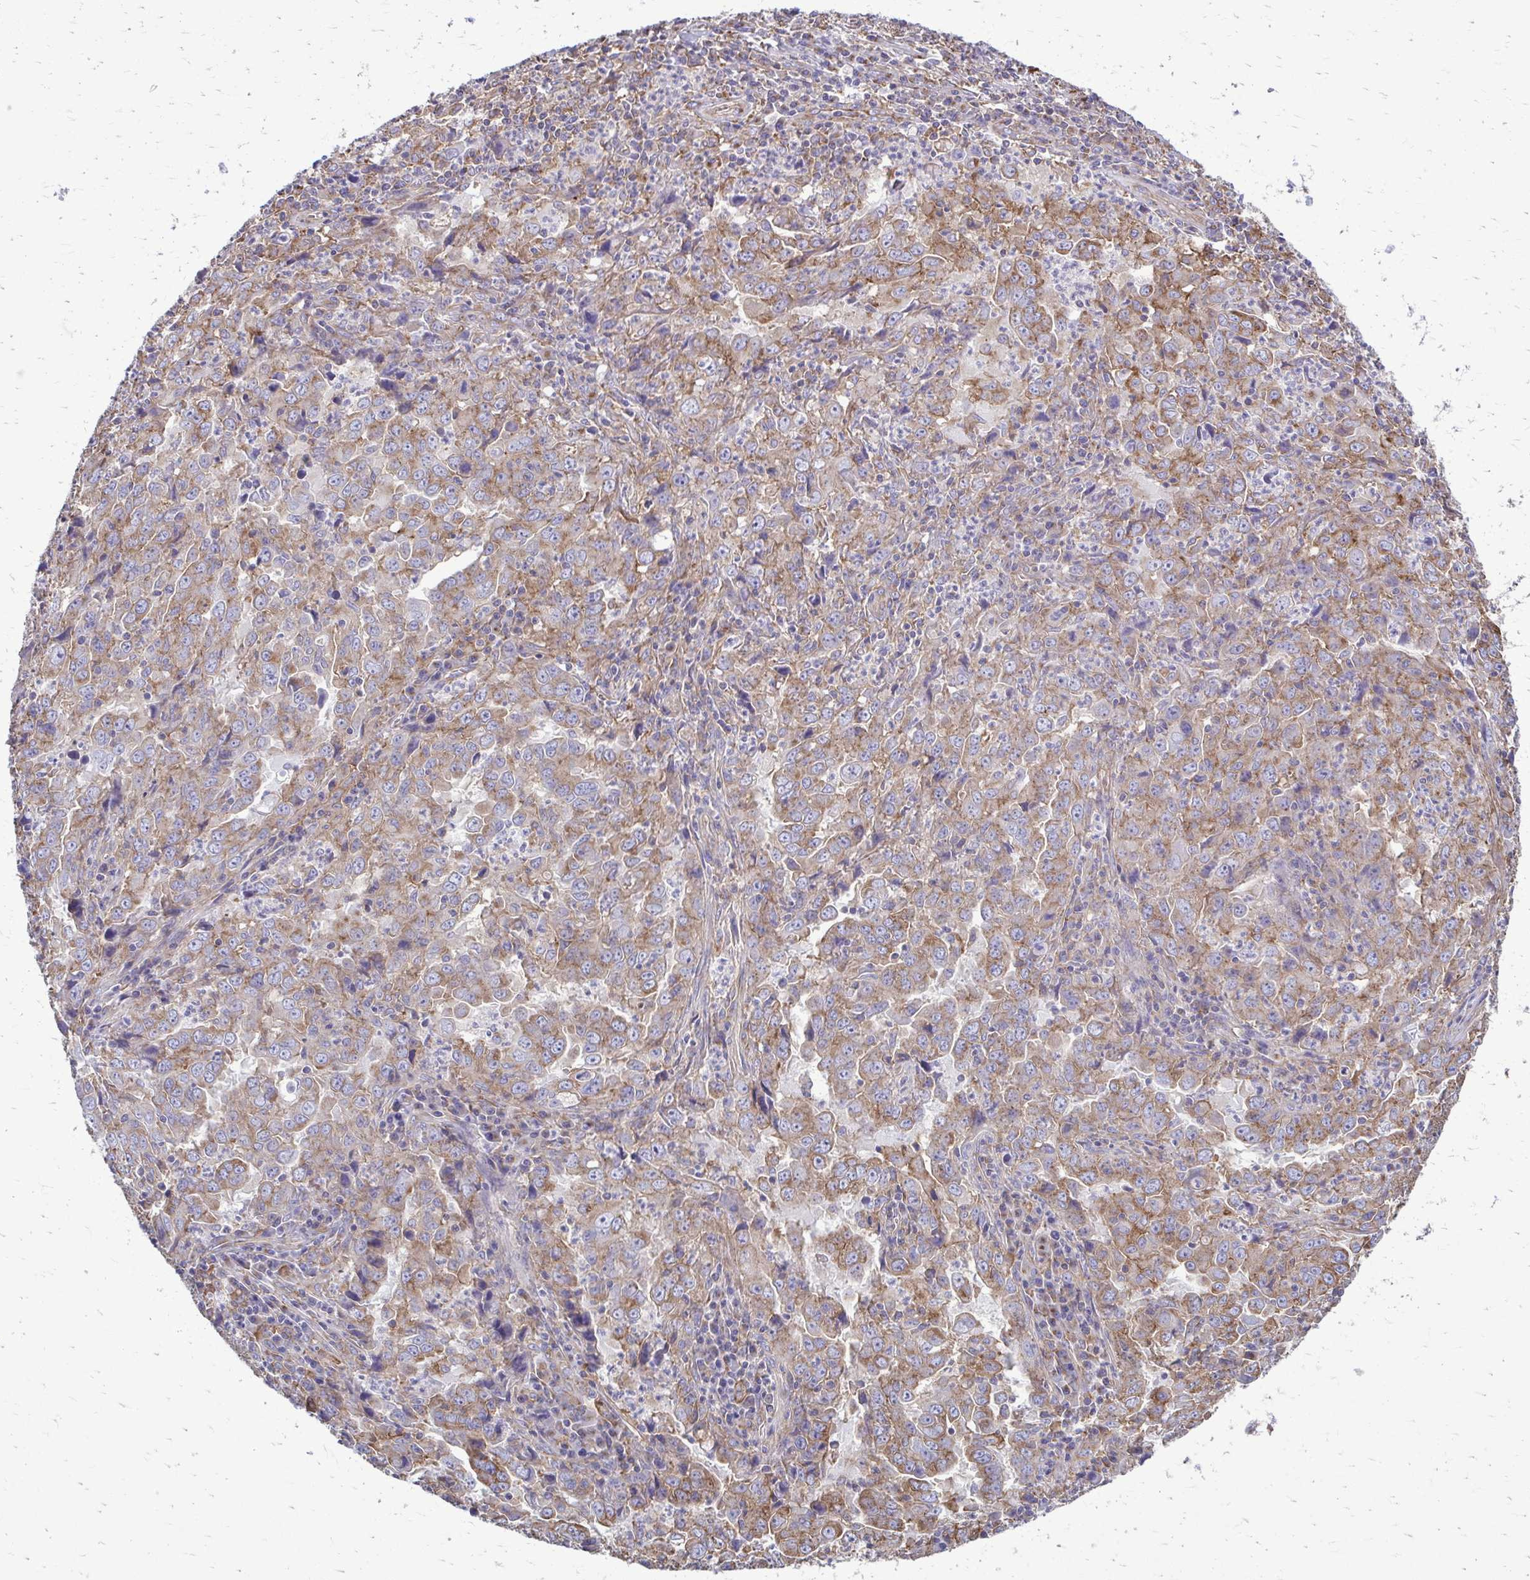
{"staining": {"intensity": "moderate", "quantity": ">75%", "location": "cytoplasmic/membranous"}, "tissue": "lung cancer", "cell_type": "Tumor cells", "image_type": "cancer", "snomed": [{"axis": "morphology", "description": "Adenocarcinoma, NOS"}, {"axis": "topography", "description": "Lung"}], "caption": "High-power microscopy captured an immunohistochemistry (IHC) photomicrograph of lung cancer, revealing moderate cytoplasmic/membranous expression in approximately >75% of tumor cells.", "gene": "CLTA", "patient": {"sex": "male", "age": 67}}